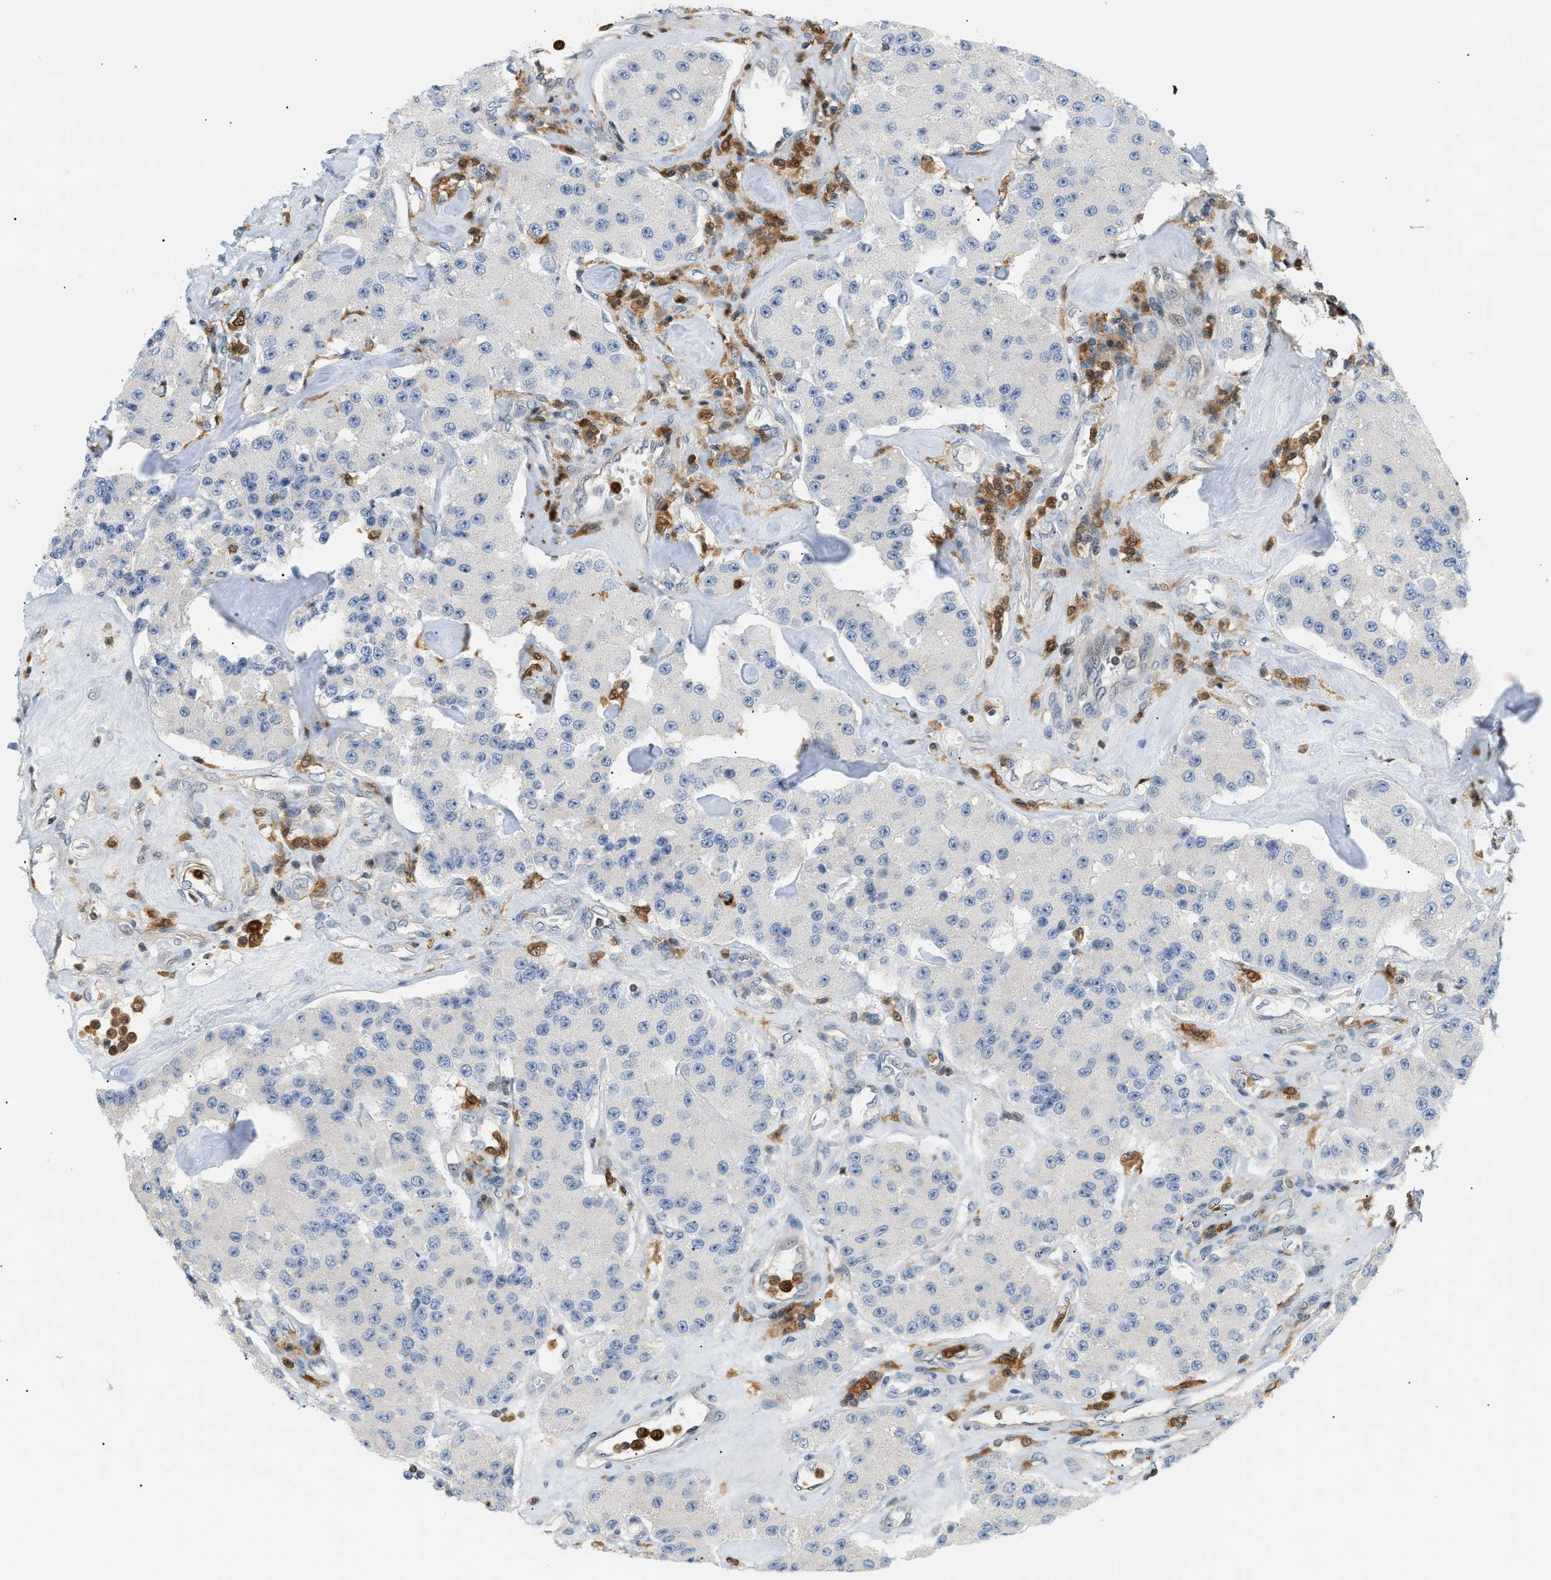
{"staining": {"intensity": "negative", "quantity": "none", "location": "none"}, "tissue": "carcinoid", "cell_type": "Tumor cells", "image_type": "cancer", "snomed": [{"axis": "morphology", "description": "Carcinoid, malignant, NOS"}, {"axis": "topography", "description": "Pancreas"}], "caption": "Malignant carcinoid was stained to show a protein in brown. There is no significant positivity in tumor cells.", "gene": "PYCARD", "patient": {"sex": "male", "age": 41}}